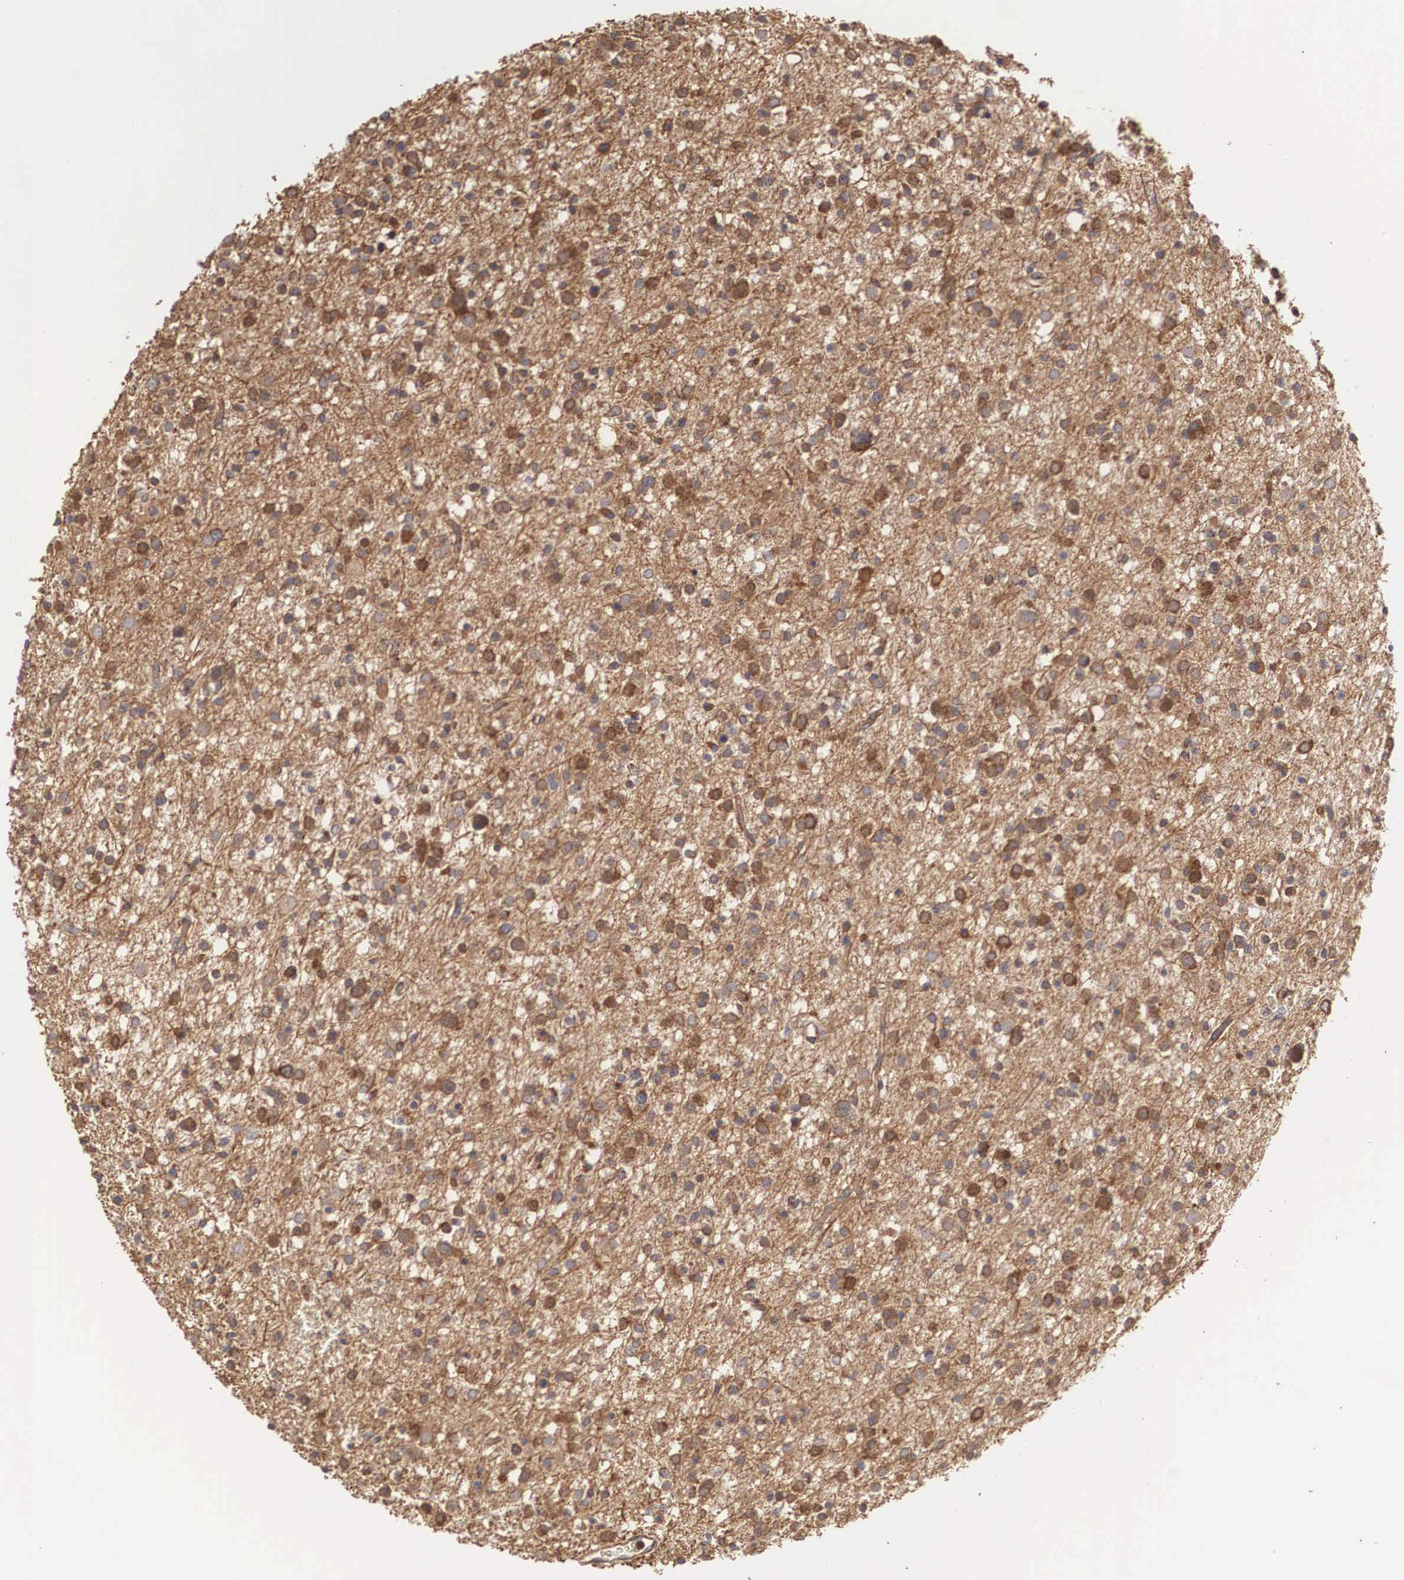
{"staining": {"intensity": "strong", "quantity": ">75%", "location": "cytoplasmic/membranous"}, "tissue": "glioma", "cell_type": "Tumor cells", "image_type": "cancer", "snomed": [{"axis": "morphology", "description": "Glioma, malignant, Low grade"}, {"axis": "topography", "description": "Brain"}], "caption": "Glioma stained with a protein marker shows strong staining in tumor cells.", "gene": "ARMCX4", "patient": {"sex": "female", "age": 36}}